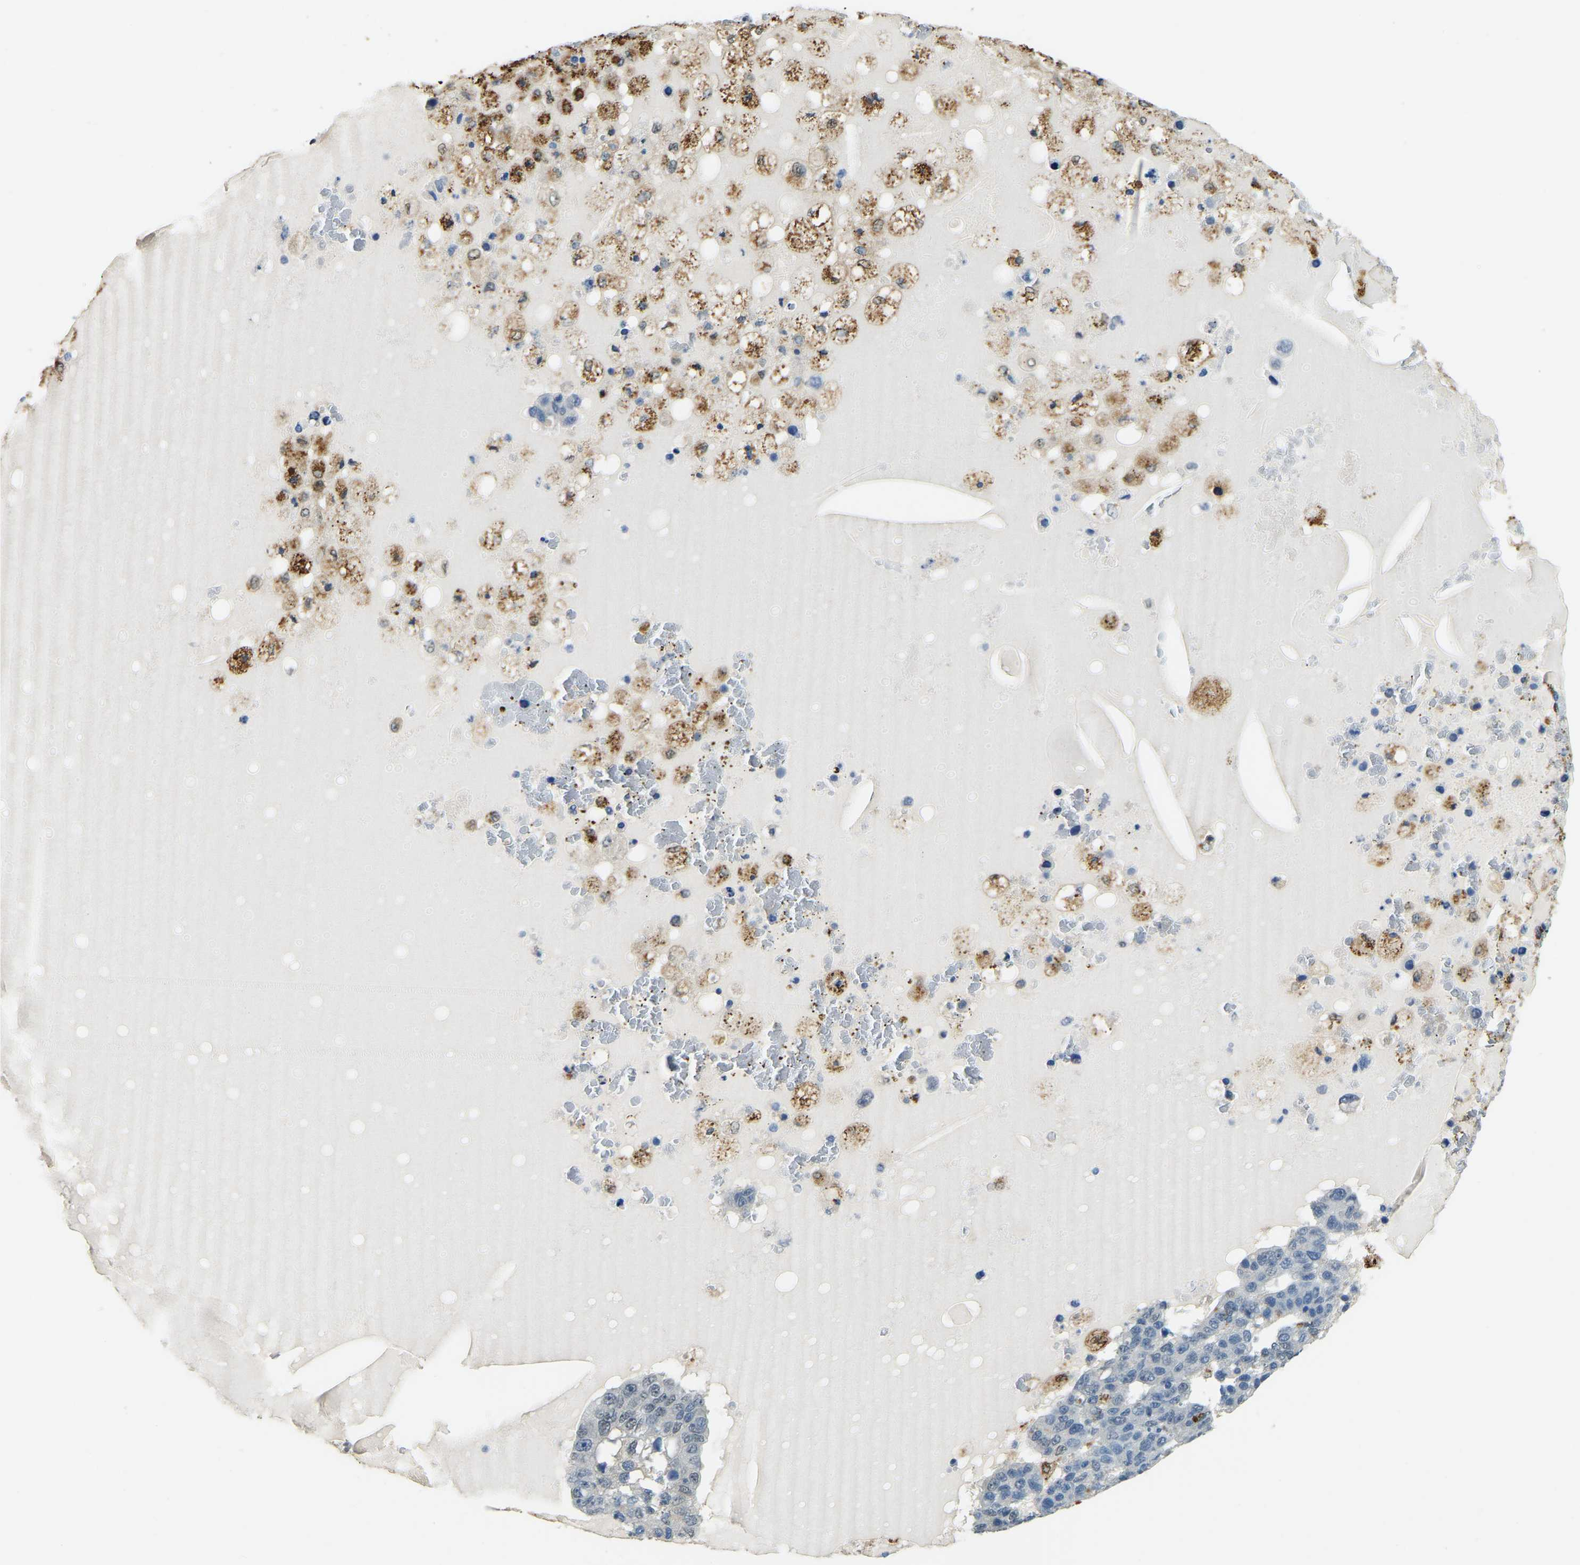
{"staining": {"intensity": "negative", "quantity": "none", "location": "none"}, "tissue": "pancreatic cancer", "cell_type": "Tumor cells", "image_type": "cancer", "snomed": [{"axis": "morphology", "description": "Adenocarcinoma, NOS"}, {"axis": "topography", "description": "Pancreas"}], "caption": "The photomicrograph shows no significant positivity in tumor cells of pancreatic cancer (adenocarcinoma). The staining was performed using DAB (3,3'-diaminobenzidine) to visualize the protein expression in brown, while the nuclei were stained in blue with hematoxylin (Magnification: 20x).", "gene": "NANS", "patient": {"sex": "female", "age": 61}}